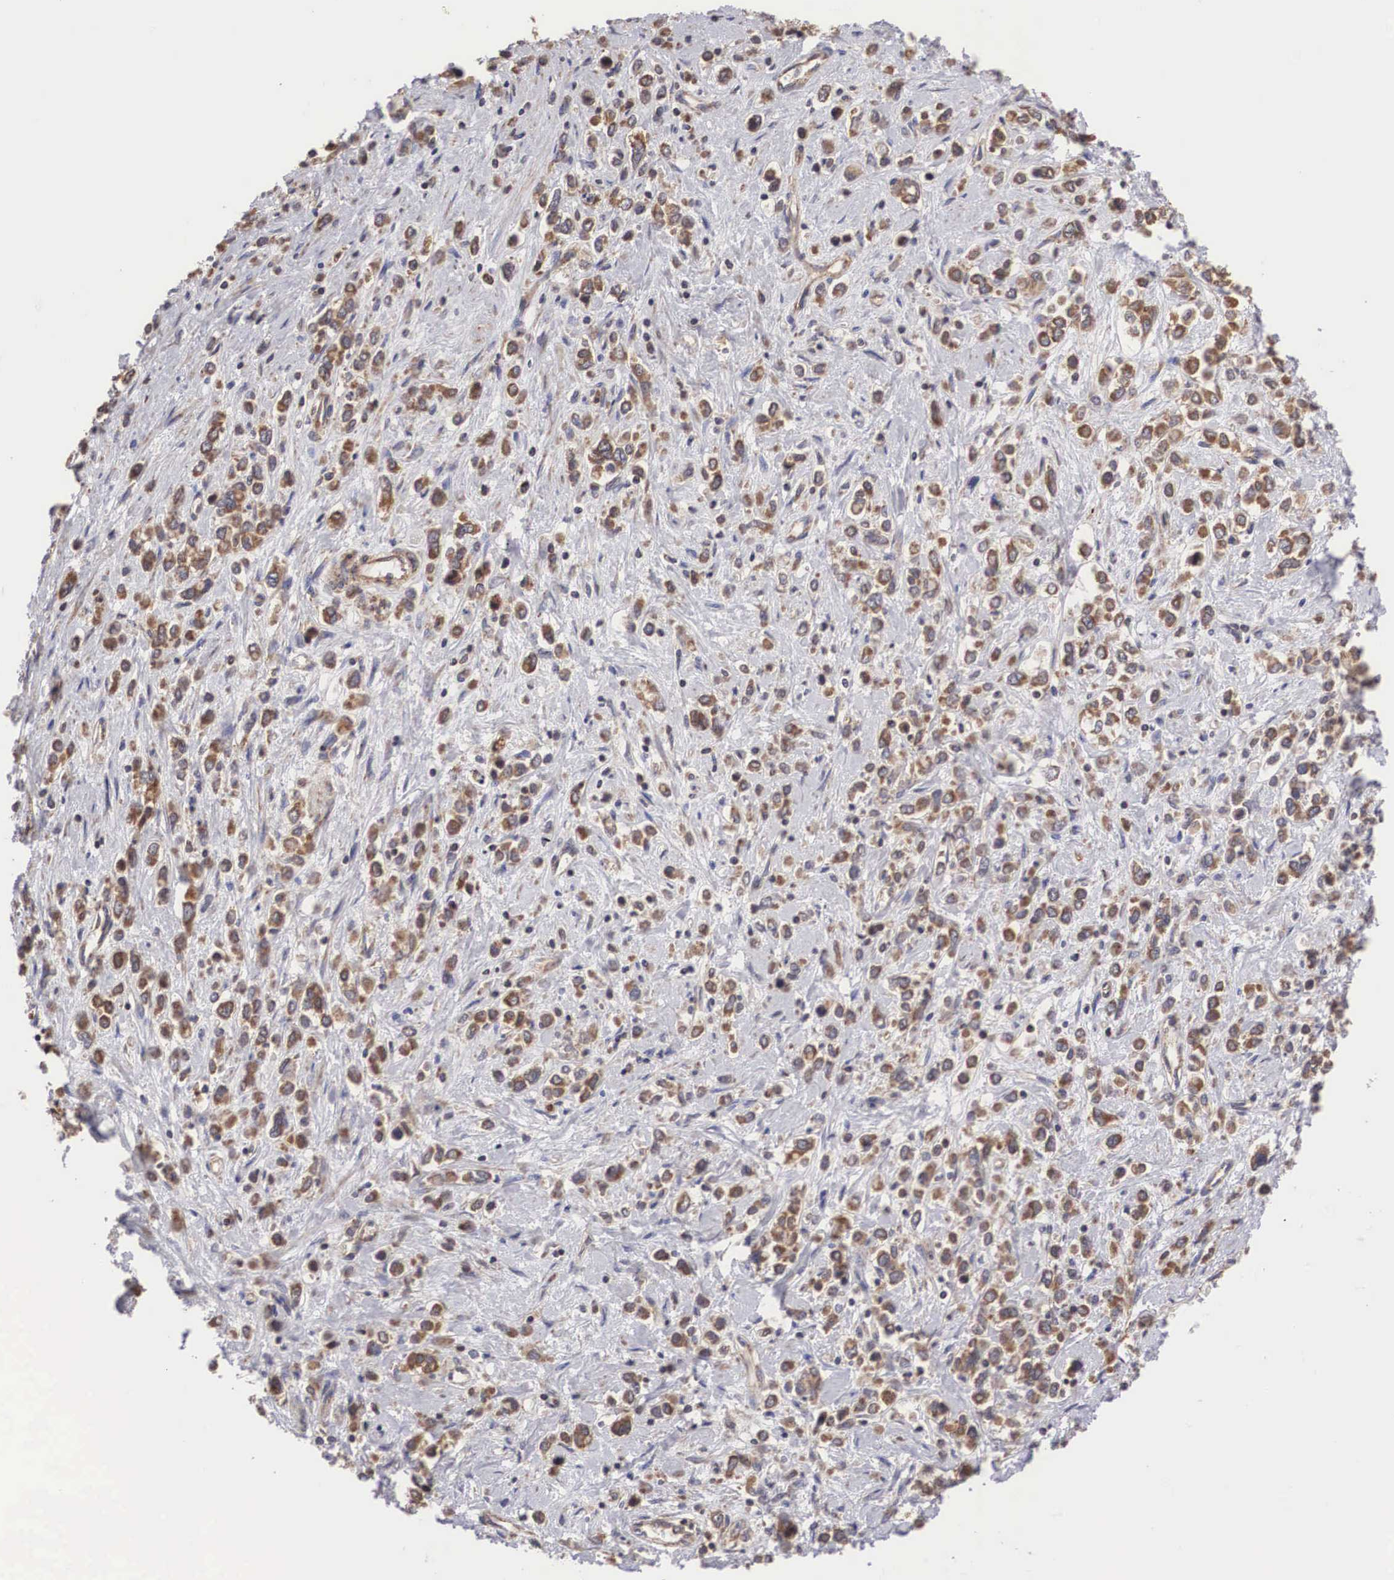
{"staining": {"intensity": "moderate", "quantity": ">75%", "location": "cytoplasmic/membranous"}, "tissue": "stomach cancer", "cell_type": "Tumor cells", "image_type": "cancer", "snomed": [{"axis": "morphology", "description": "Adenocarcinoma, NOS"}, {"axis": "topography", "description": "Stomach, upper"}], "caption": "IHC staining of stomach cancer (adenocarcinoma), which displays medium levels of moderate cytoplasmic/membranous expression in about >75% of tumor cells indicating moderate cytoplasmic/membranous protein staining. The staining was performed using DAB (brown) for protein detection and nuclei were counterstained in hematoxylin (blue).", "gene": "DHRS1", "patient": {"sex": "male", "age": 76}}